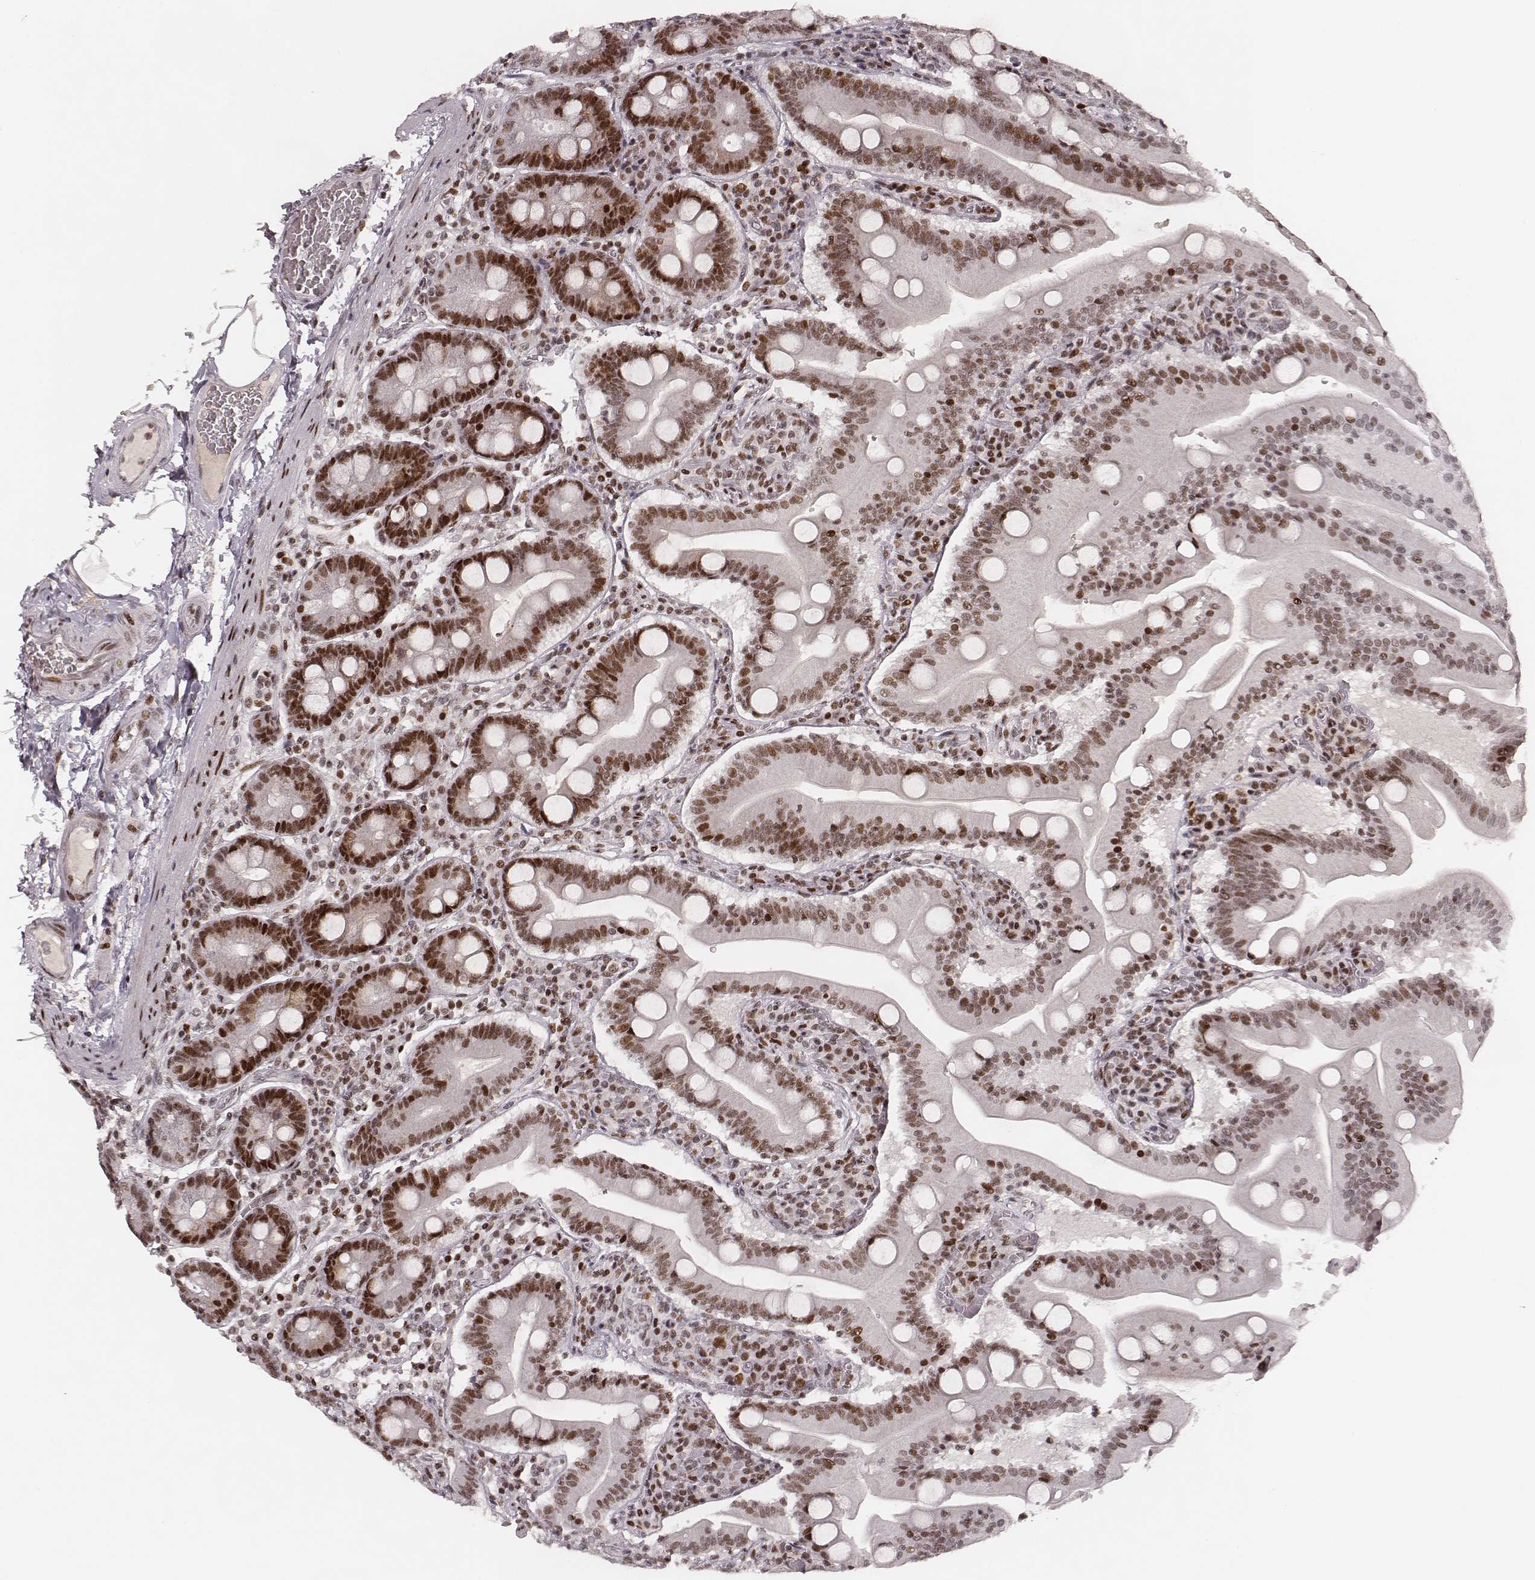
{"staining": {"intensity": "moderate", "quantity": ">75%", "location": "nuclear"}, "tissue": "small intestine", "cell_type": "Glandular cells", "image_type": "normal", "snomed": [{"axis": "morphology", "description": "Normal tissue, NOS"}, {"axis": "topography", "description": "Small intestine"}], "caption": "Brown immunohistochemical staining in unremarkable small intestine demonstrates moderate nuclear staining in approximately >75% of glandular cells.", "gene": "HNRNPC", "patient": {"sex": "male", "age": 37}}